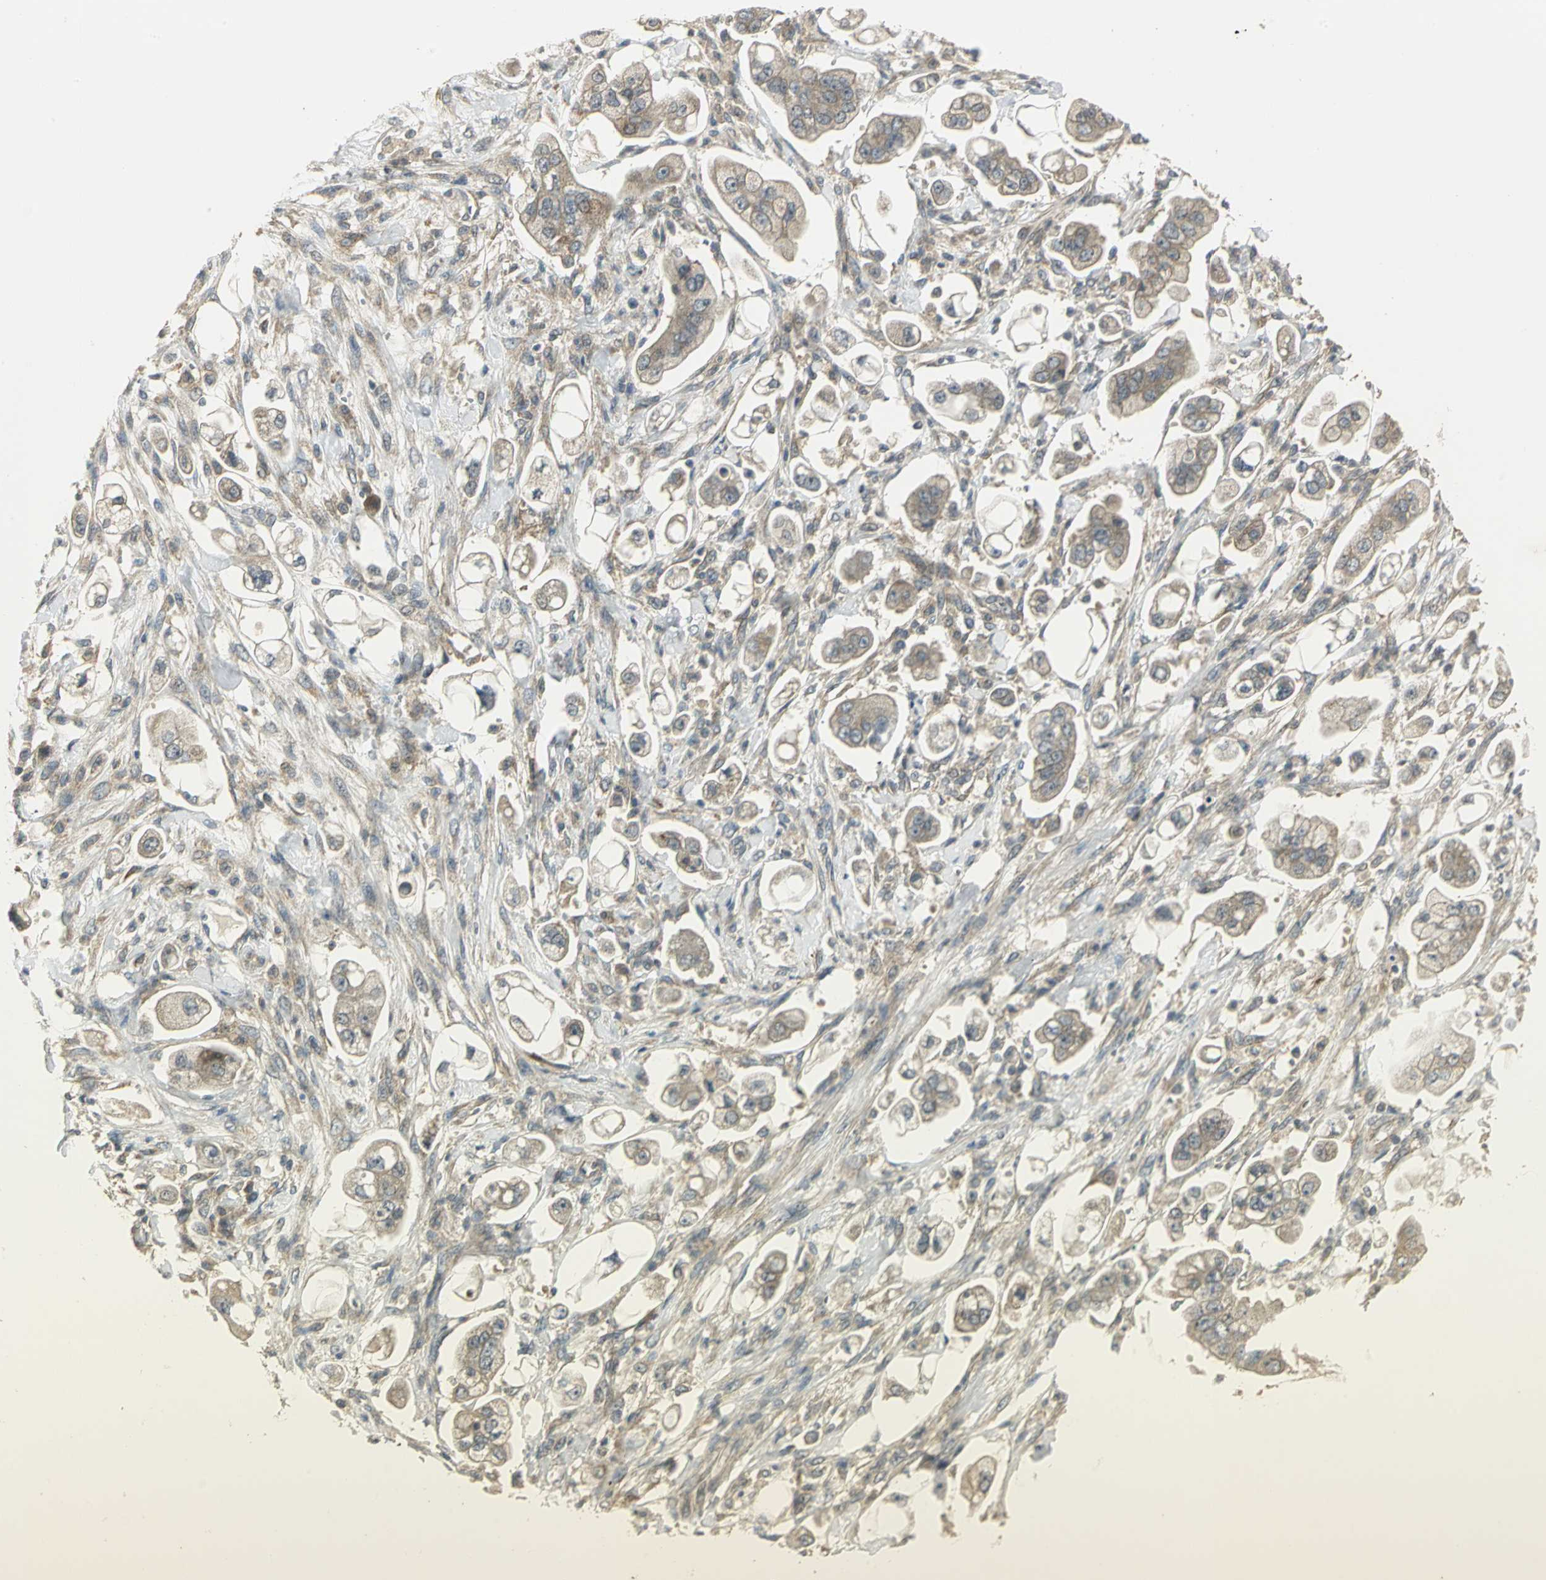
{"staining": {"intensity": "moderate", "quantity": ">75%", "location": "cytoplasmic/membranous"}, "tissue": "stomach cancer", "cell_type": "Tumor cells", "image_type": "cancer", "snomed": [{"axis": "morphology", "description": "Adenocarcinoma, NOS"}, {"axis": "topography", "description": "Stomach"}], "caption": "Moderate cytoplasmic/membranous expression is seen in approximately >75% of tumor cells in stomach cancer. The staining is performed using DAB brown chromogen to label protein expression. The nuclei are counter-stained blue using hematoxylin.", "gene": "MAPK8IP3", "patient": {"sex": "male", "age": 62}}